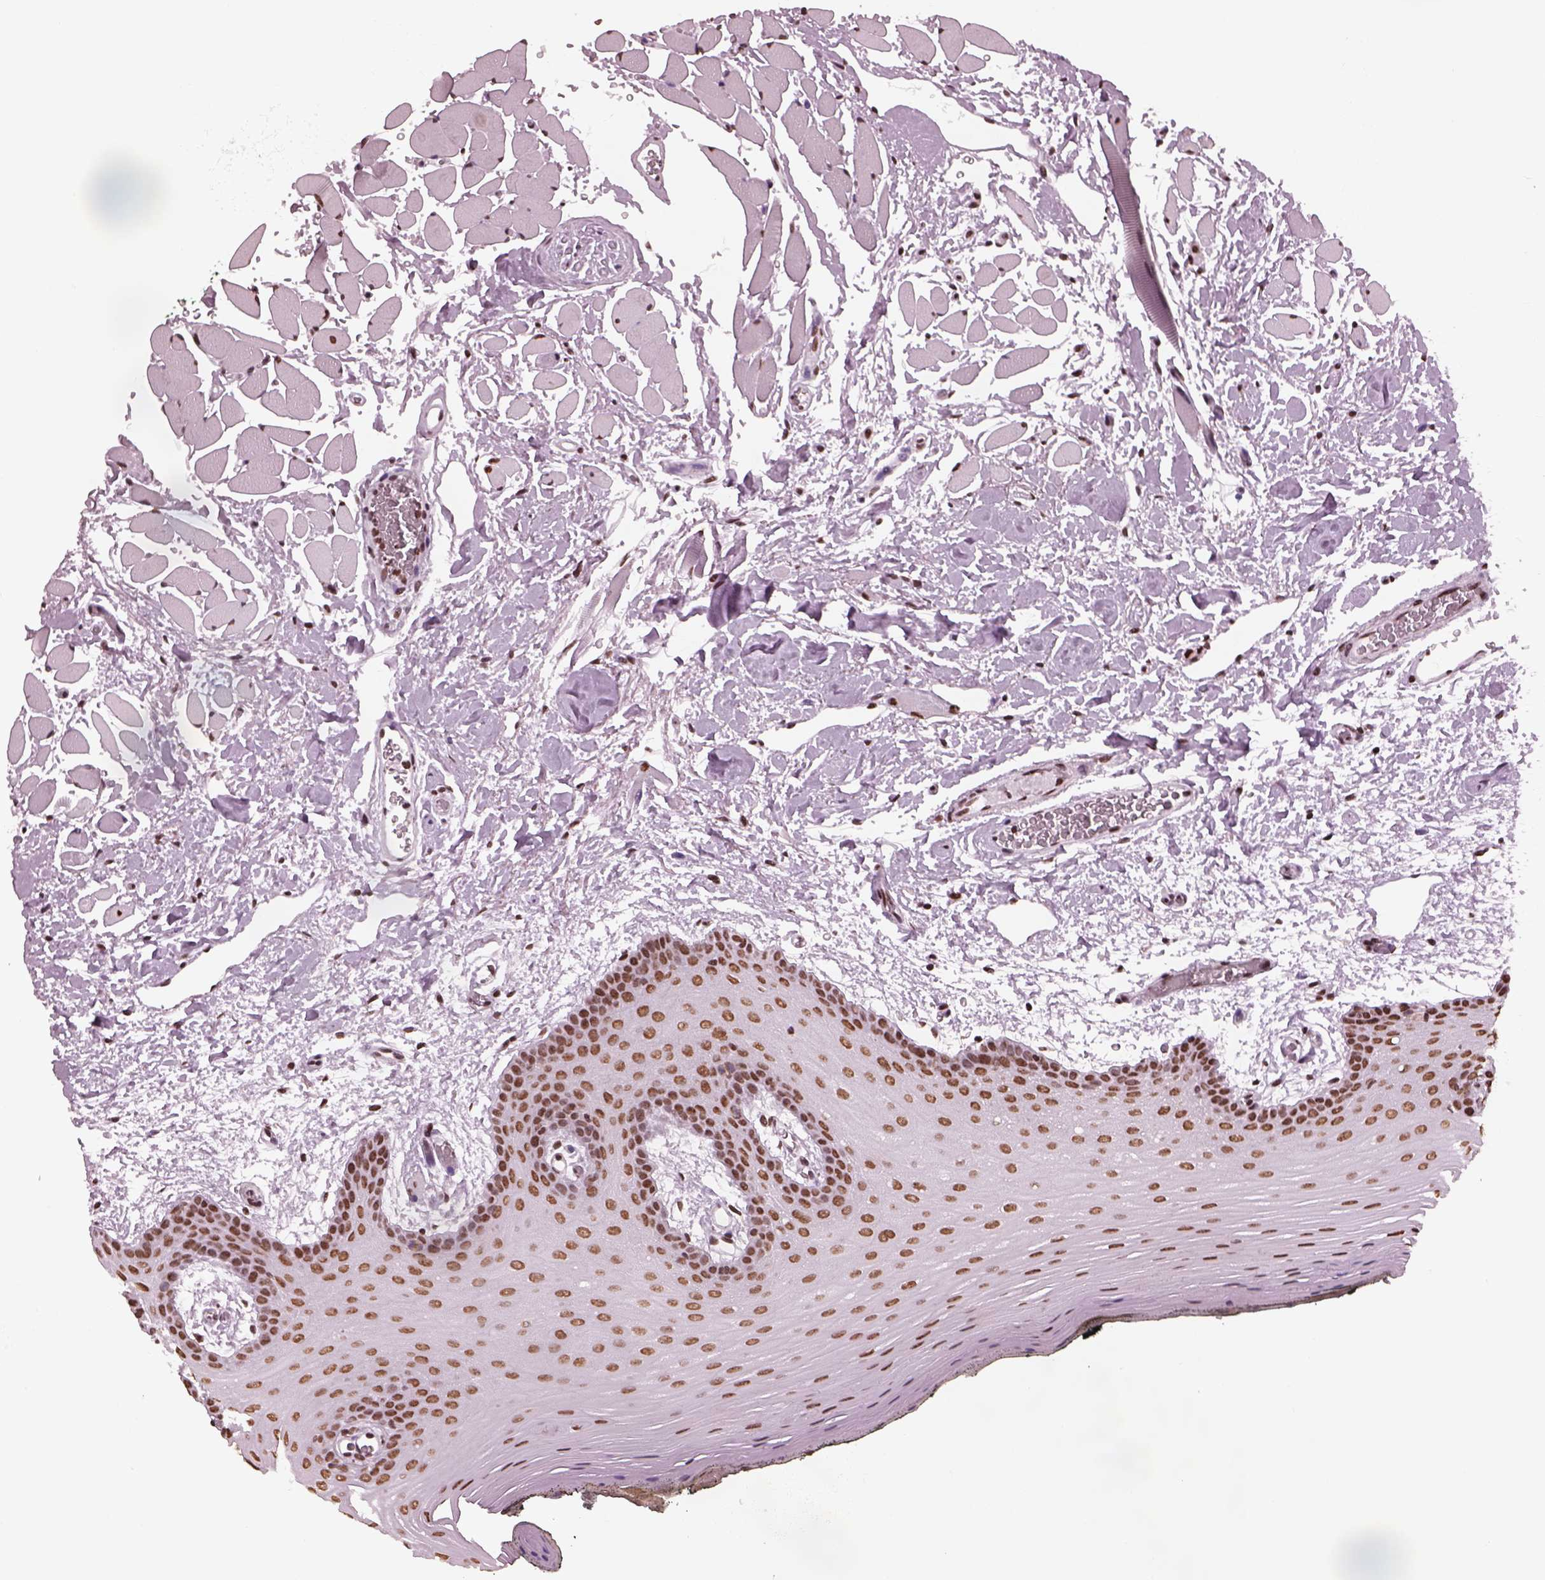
{"staining": {"intensity": "moderate", "quantity": ">75%", "location": "nuclear"}, "tissue": "oral mucosa", "cell_type": "Squamous epithelial cells", "image_type": "normal", "snomed": [{"axis": "morphology", "description": "Normal tissue, NOS"}, {"axis": "topography", "description": "Oral tissue"}, {"axis": "topography", "description": "Head-Neck"}], "caption": "Moderate nuclear protein expression is present in approximately >75% of squamous epithelial cells in oral mucosa. (DAB (3,3'-diaminobenzidine) = brown stain, brightfield microscopy at high magnification).", "gene": "CBFA2T3", "patient": {"sex": "male", "age": 65}}